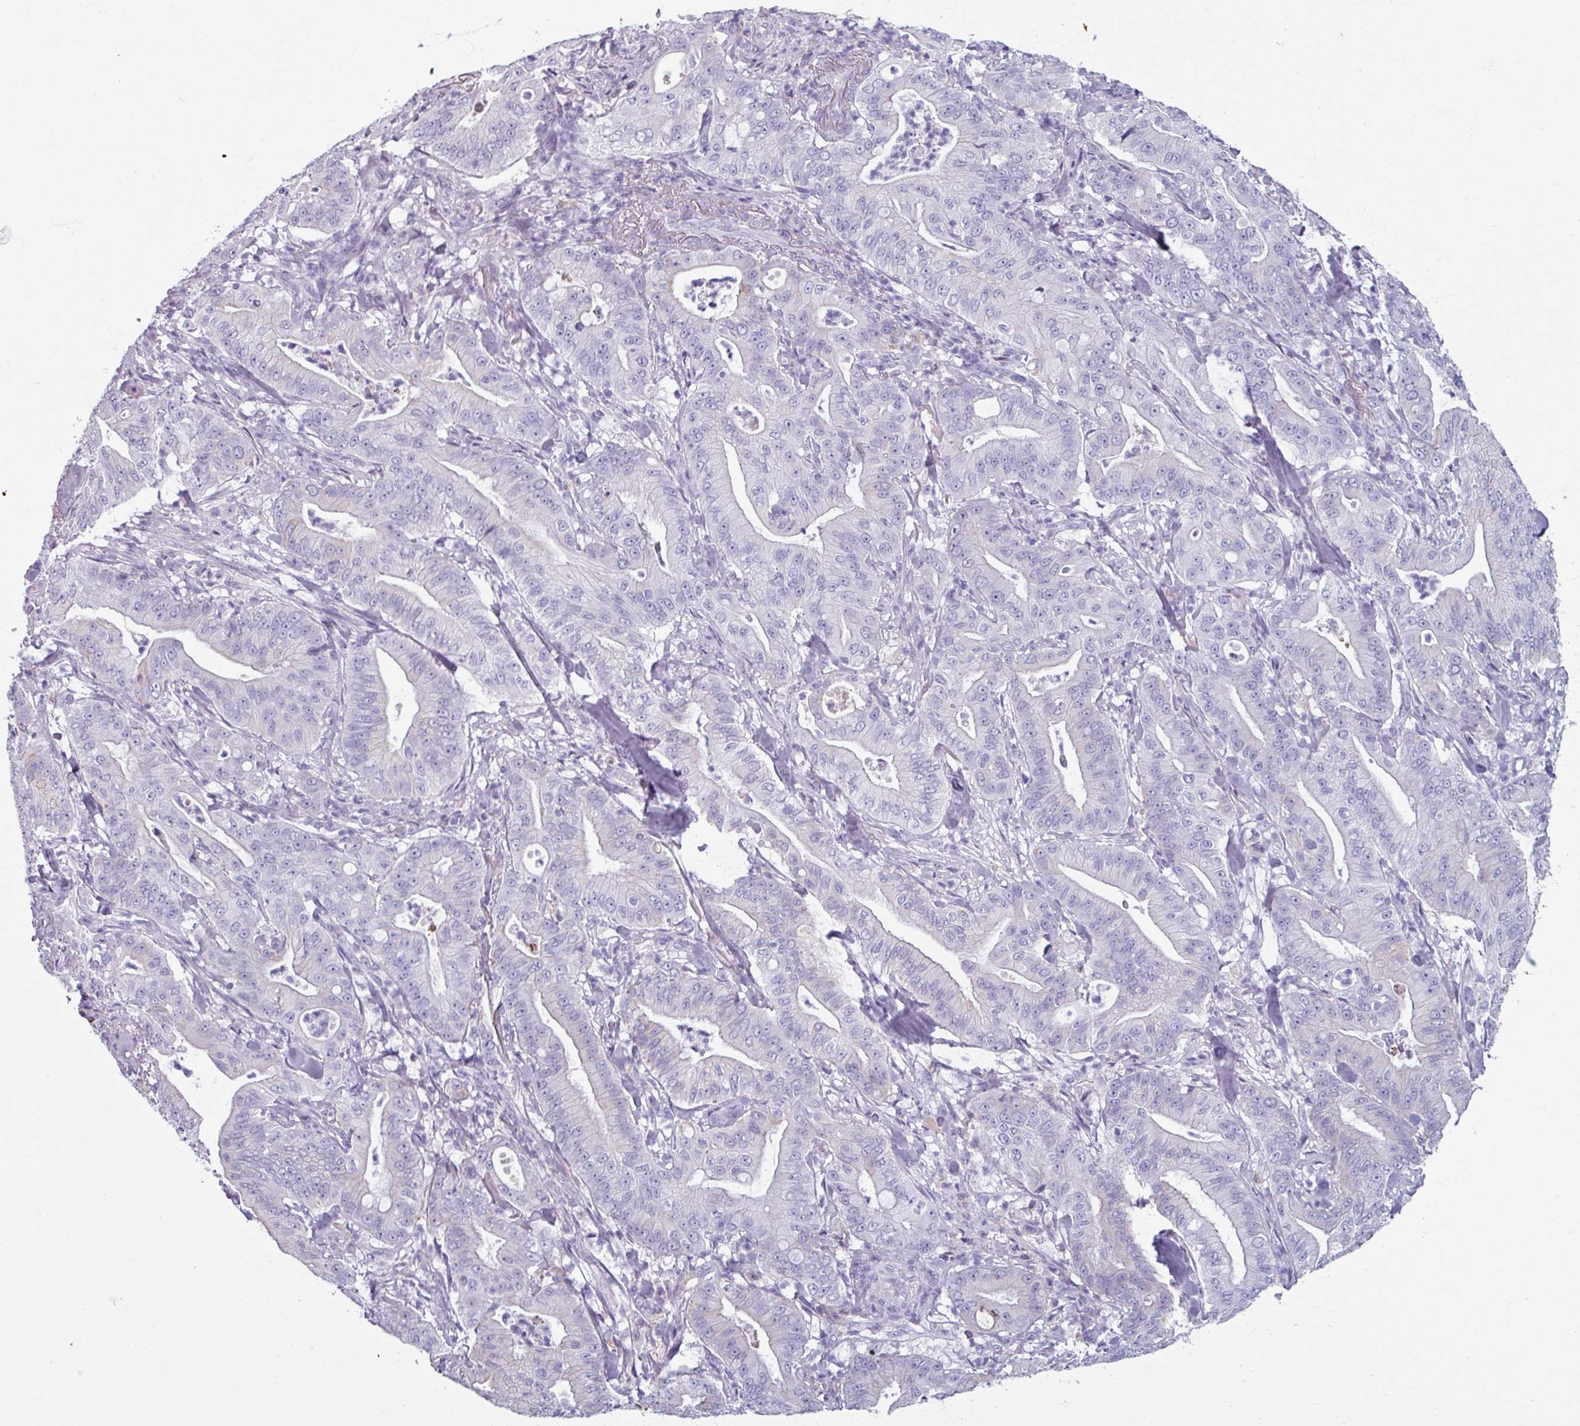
{"staining": {"intensity": "negative", "quantity": "none", "location": "none"}, "tissue": "pancreatic cancer", "cell_type": "Tumor cells", "image_type": "cancer", "snomed": [{"axis": "morphology", "description": "Adenocarcinoma, NOS"}, {"axis": "topography", "description": "Pancreas"}], "caption": "Image shows no protein positivity in tumor cells of adenocarcinoma (pancreatic) tissue.", "gene": "SPESP1", "patient": {"sex": "male", "age": 71}}